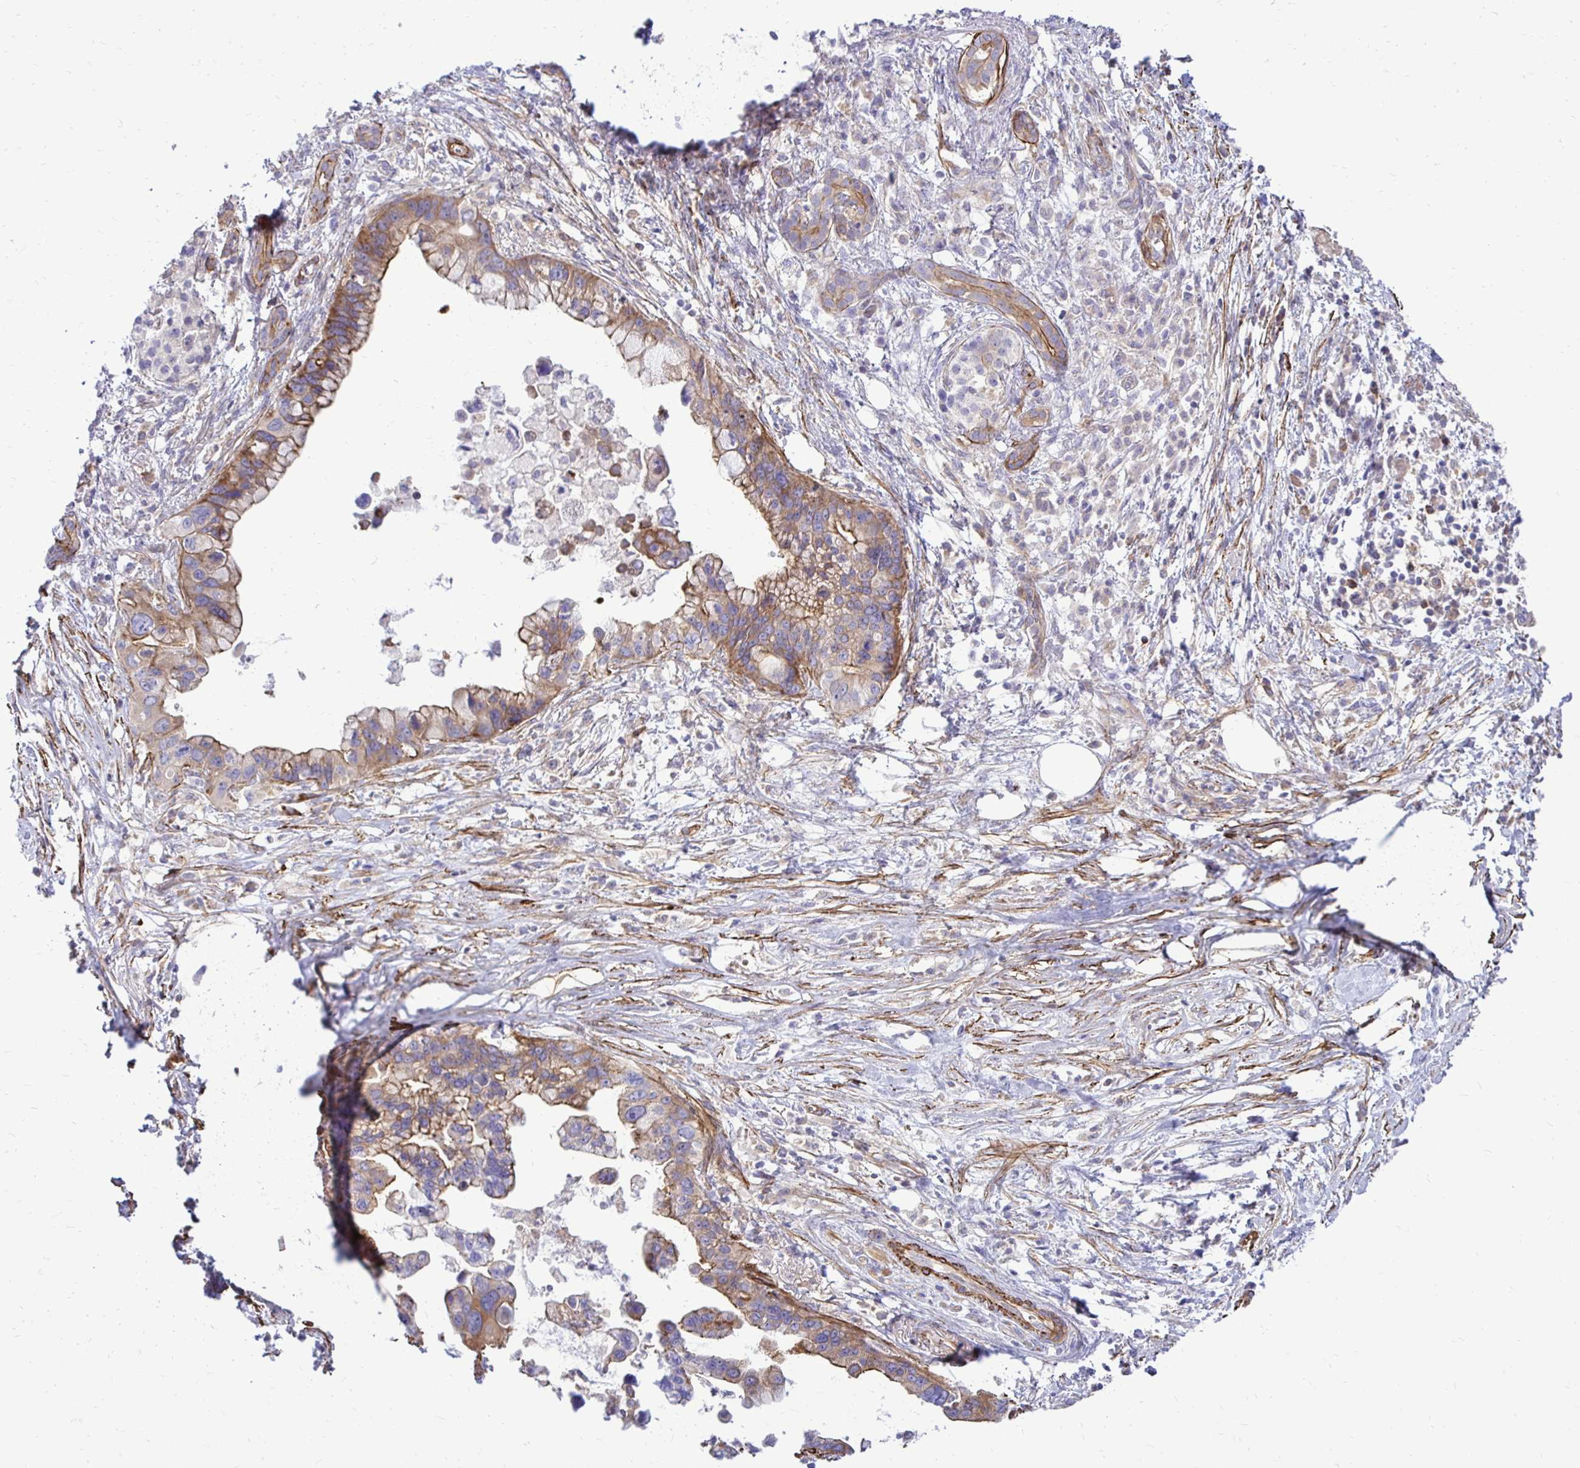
{"staining": {"intensity": "moderate", "quantity": ">75%", "location": "cytoplasmic/membranous"}, "tissue": "pancreatic cancer", "cell_type": "Tumor cells", "image_type": "cancer", "snomed": [{"axis": "morphology", "description": "Adenocarcinoma, NOS"}, {"axis": "topography", "description": "Pancreas"}], "caption": "A high-resolution photomicrograph shows IHC staining of pancreatic cancer (adenocarcinoma), which demonstrates moderate cytoplasmic/membranous staining in approximately >75% of tumor cells.", "gene": "CTPS1", "patient": {"sex": "female", "age": 83}}